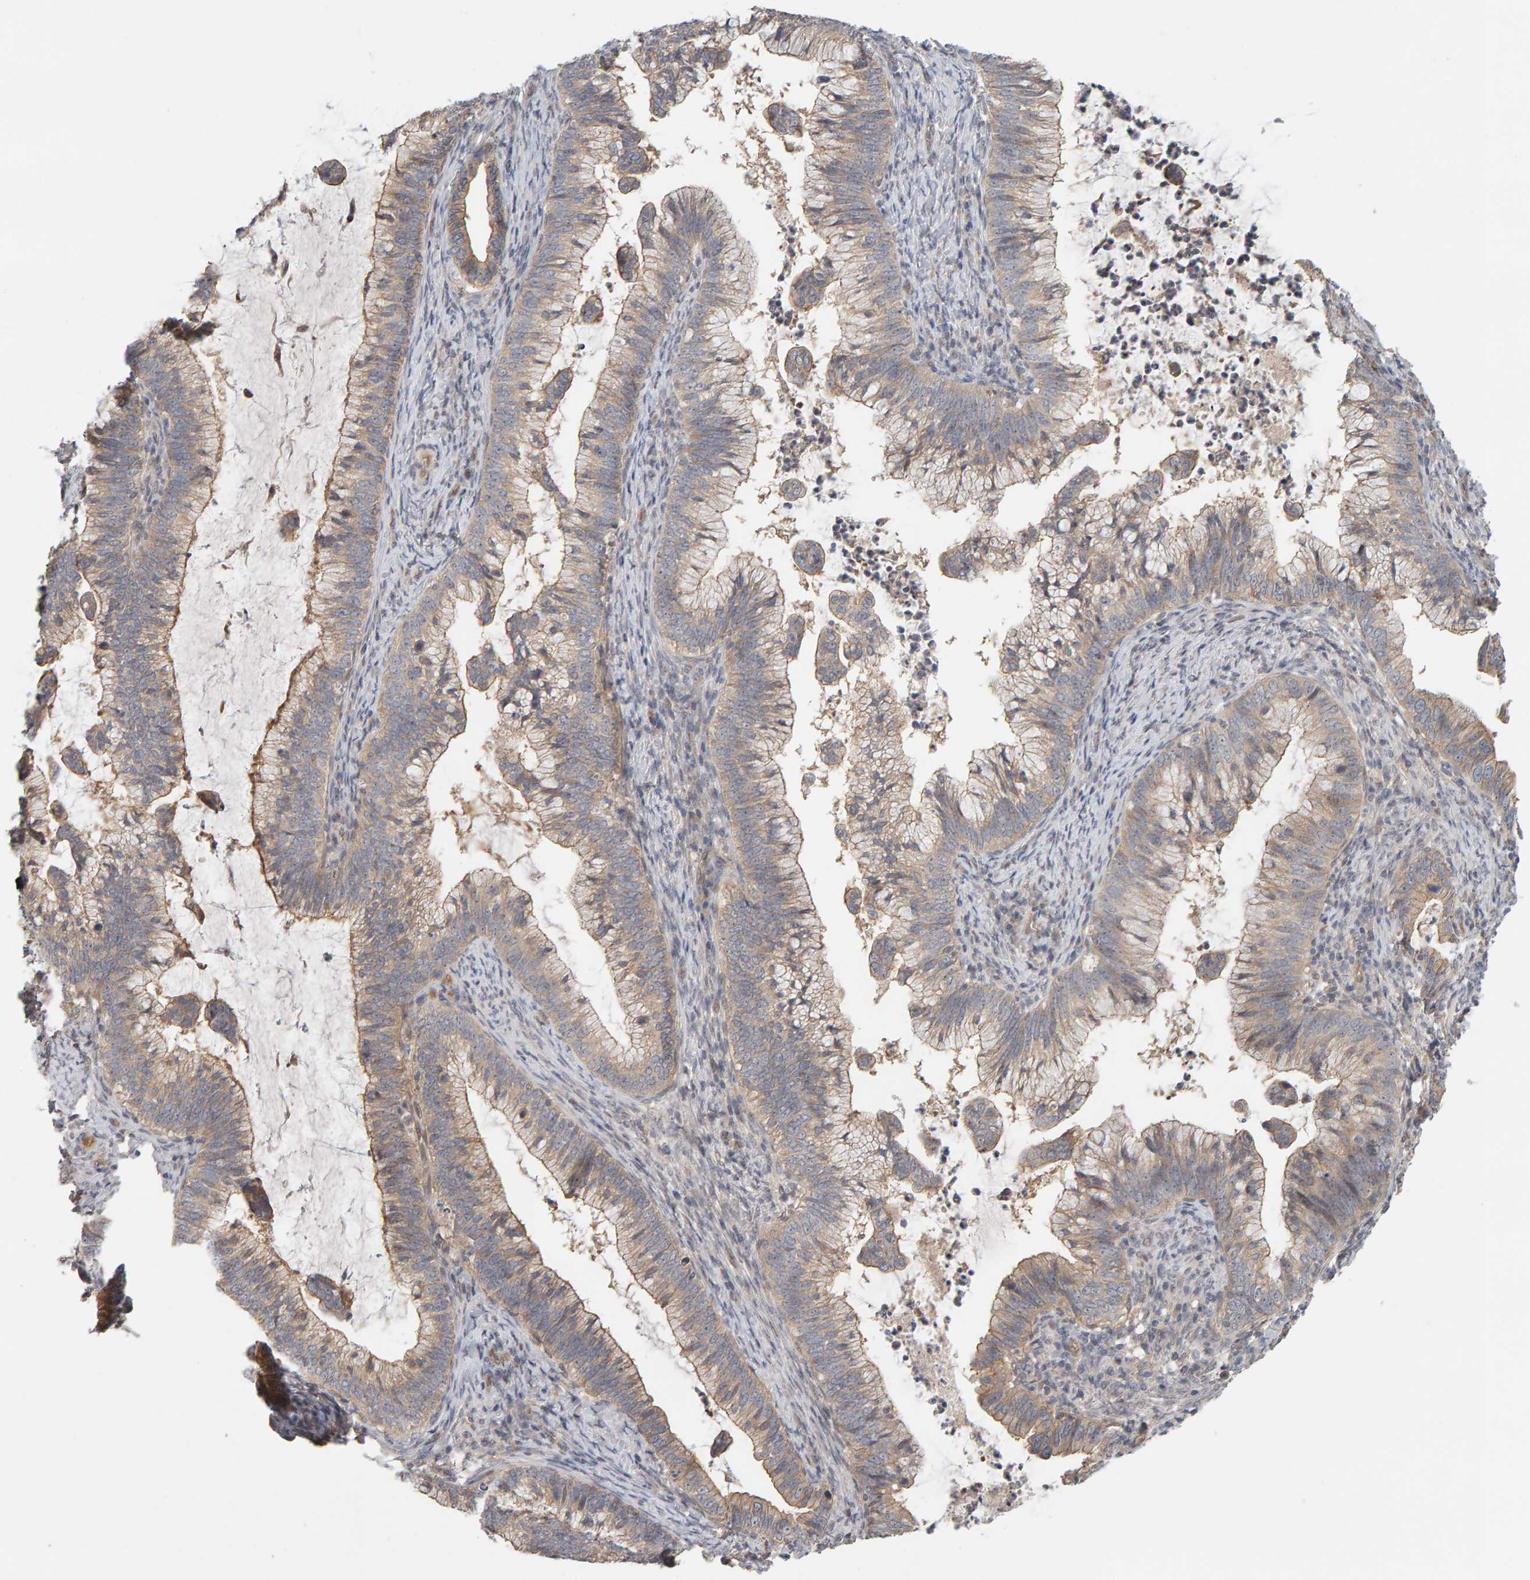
{"staining": {"intensity": "weak", "quantity": ">75%", "location": "cytoplasmic/membranous"}, "tissue": "cervical cancer", "cell_type": "Tumor cells", "image_type": "cancer", "snomed": [{"axis": "morphology", "description": "Adenocarcinoma, NOS"}, {"axis": "topography", "description": "Cervix"}], "caption": "Protein expression analysis of human adenocarcinoma (cervical) reveals weak cytoplasmic/membranous positivity in about >75% of tumor cells.", "gene": "PPP1R16A", "patient": {"sex": "female", "age": 36}}